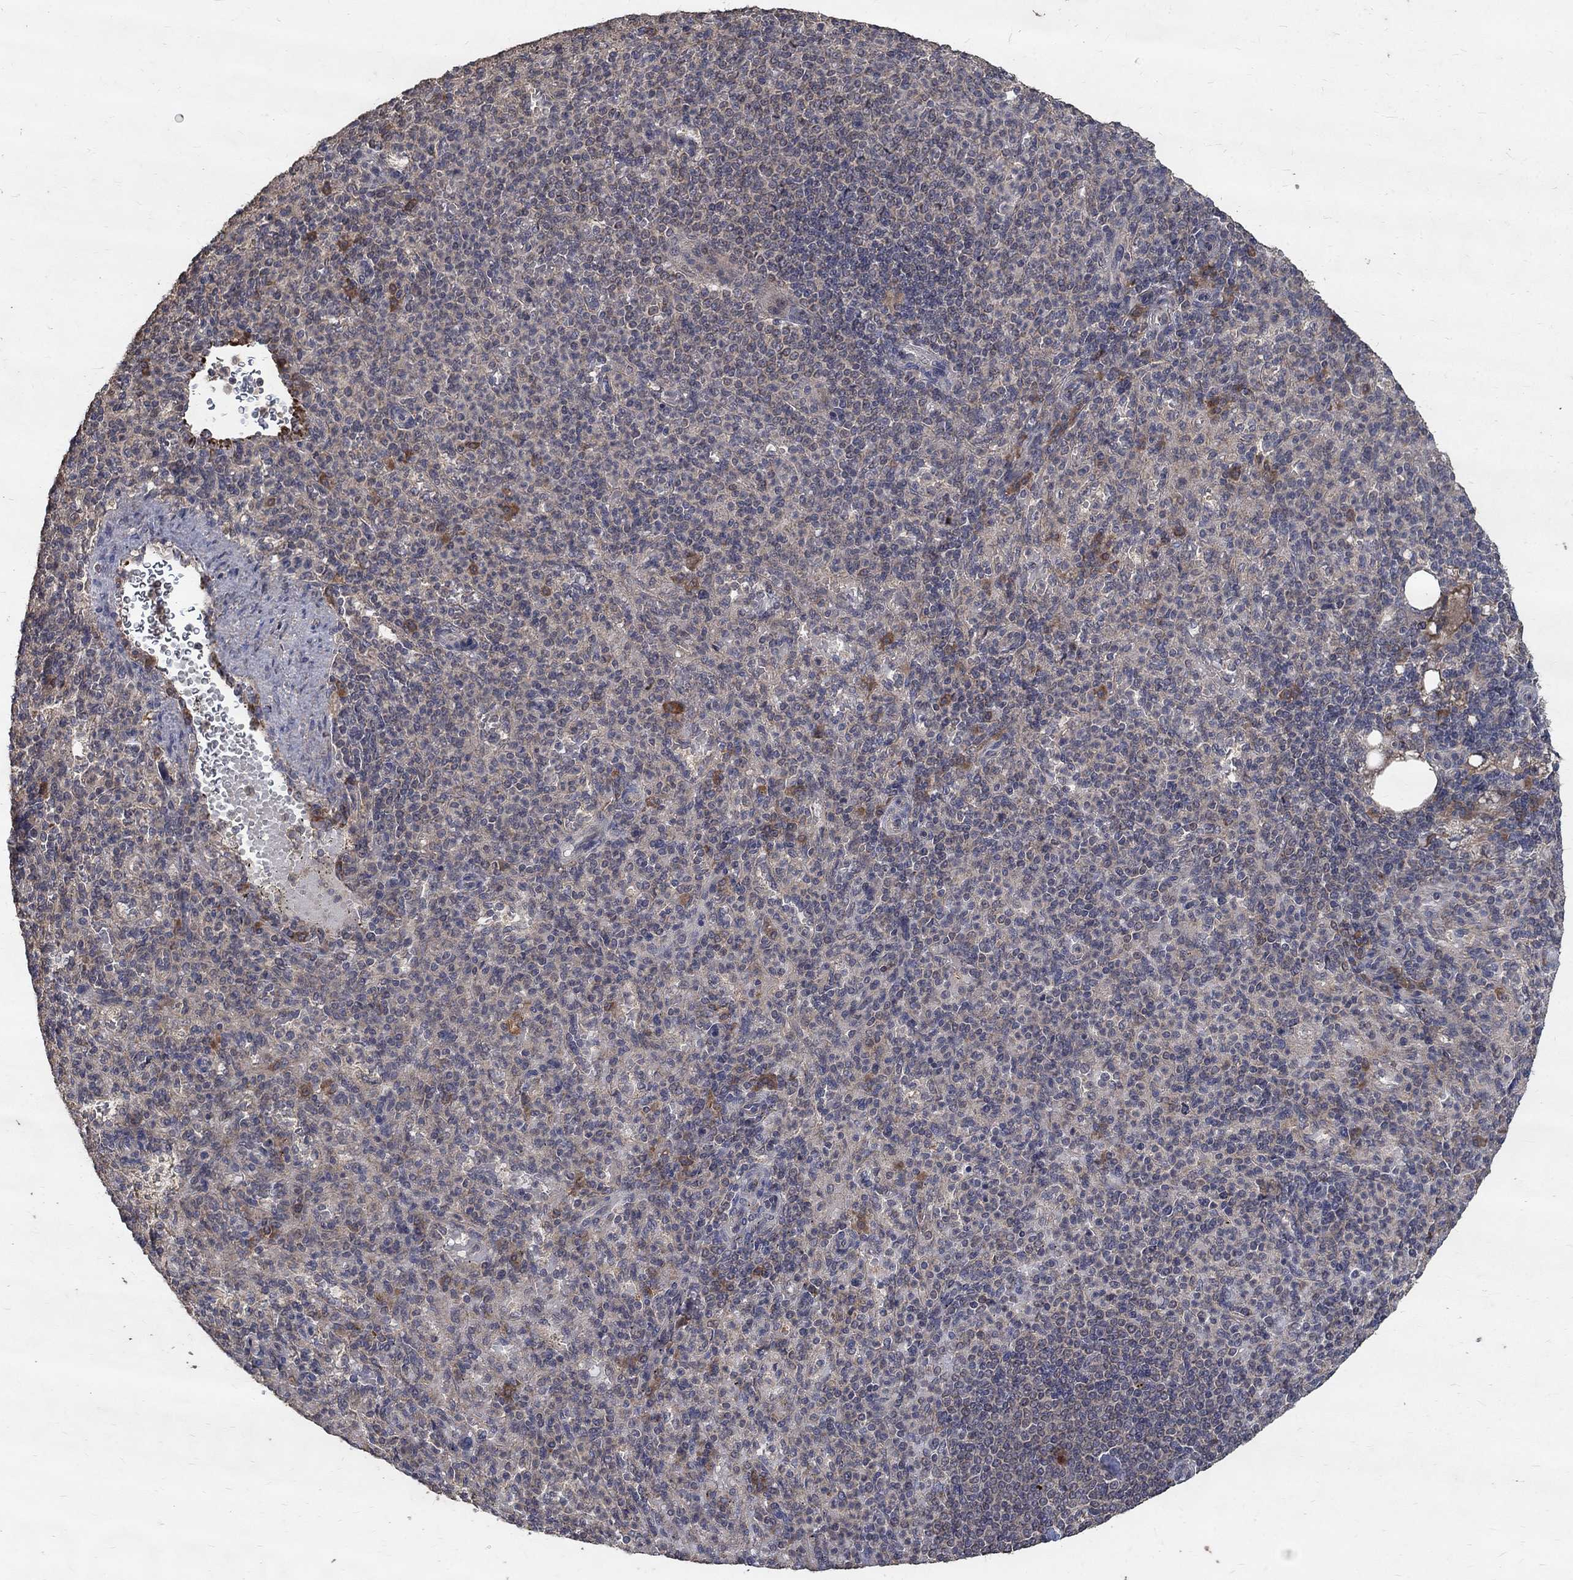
{"staining": {"intensity": "moderate", "quantity": "<25%", "location": "cytoplasmic/membranous"}, "tissue": "spleen", "cell_type": "Cells in red pulp", "image_type": "normal", "snomed": [{"axis": "morphology", "description": "Normal tissue, NOS"}, {"axis": "topography", "description": "Spleen"}], "caption": "This image reveals benign spleen stained with IHC to label a protein in brown. The cytoplasmic/membranous of cells in red pulp show moderate positivity for the protein. Nuclei are counter-stained blue.", "gene": "C17orf75", "patient": {"sex": "female", "age": 74}}